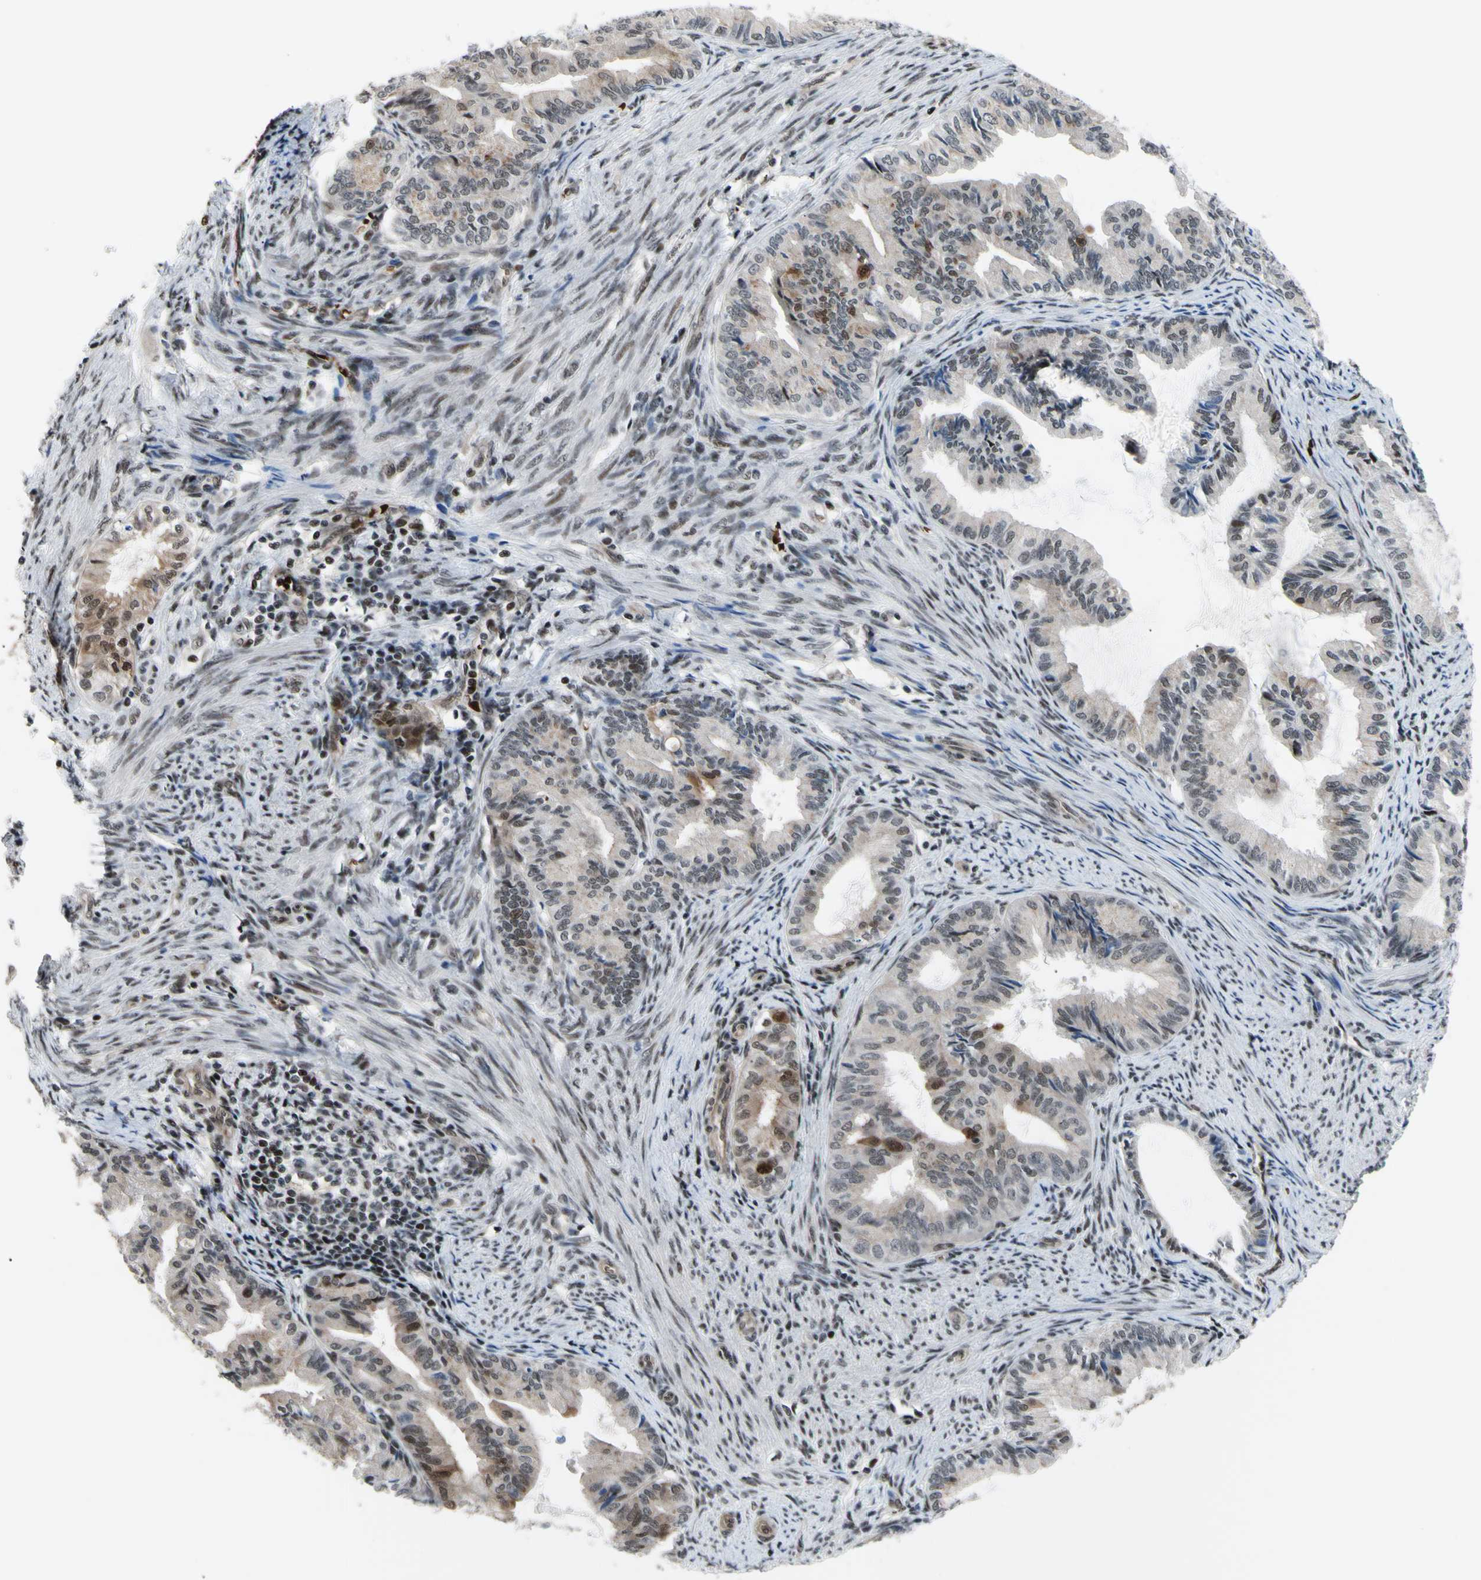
{"staining": {"intensity": "strong", "quantity": "<25%", "location": "cytoplasmic/membranous,nuclear"}, "tissue": "endometrial cancer", "cell_type": "Tumor cells", "image_type": "cancer", "snomed": [{"axis": "morphology", "description": "Adenocarcinoma, NOS"}, {"axis": "topography", "description": "Endometrium"}], "caption": "Immunohistochemistry (IHC) histopathology image of neoplastic tissue: human endometrial cancer stained using IHC shows medium levels of strong protein expression localized specifically in the cytoplasmic/membranous and nuclear of tumor cells, appearing as a cytoplasmic/membranous and nuclear brown color.", "gene": "THAP12", "patient": {"sex": "female", "age": 86}}